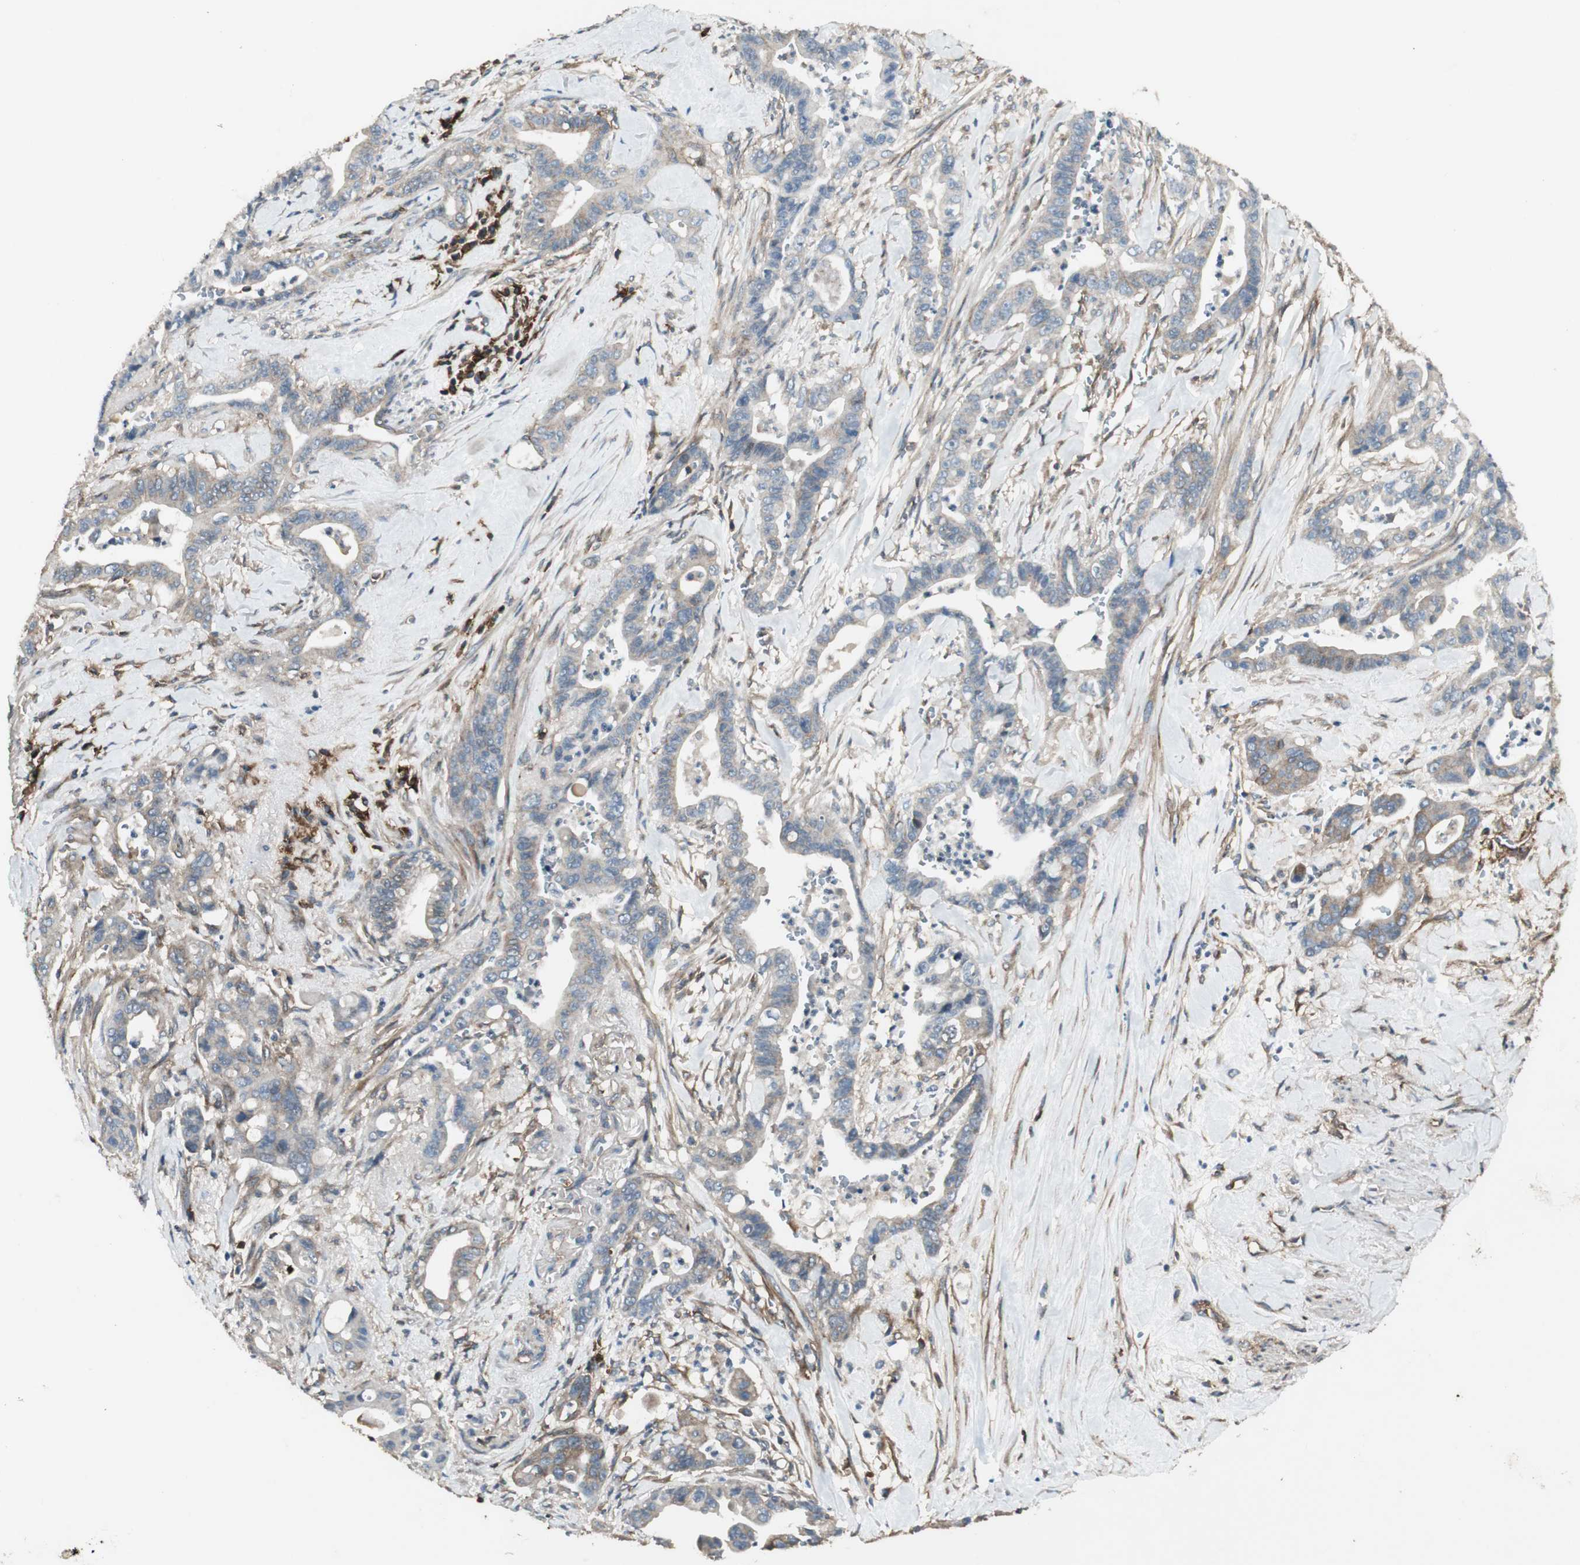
{"staining": {"intensity": "weak", "quantity": ">75%", "location": "cytoplasmic/membranous"}, "tissue": "pancreatic cancer", "cell_type": "Tumor cells", "image_type": "cancer", "snomed": [{"axis": "morphology", "description": "Adenocarcinoma, NOS"}, {"axis": "topography", "description": "Pancreas"}], "caption": "Protein staining displays weak cytoplasmic/membranous positivity in approximately >75% of tumor cells in pancreatic adenocarcinoma.", "gene": "BTN3A3", "patient": {"sex": "male", "age": 70}}